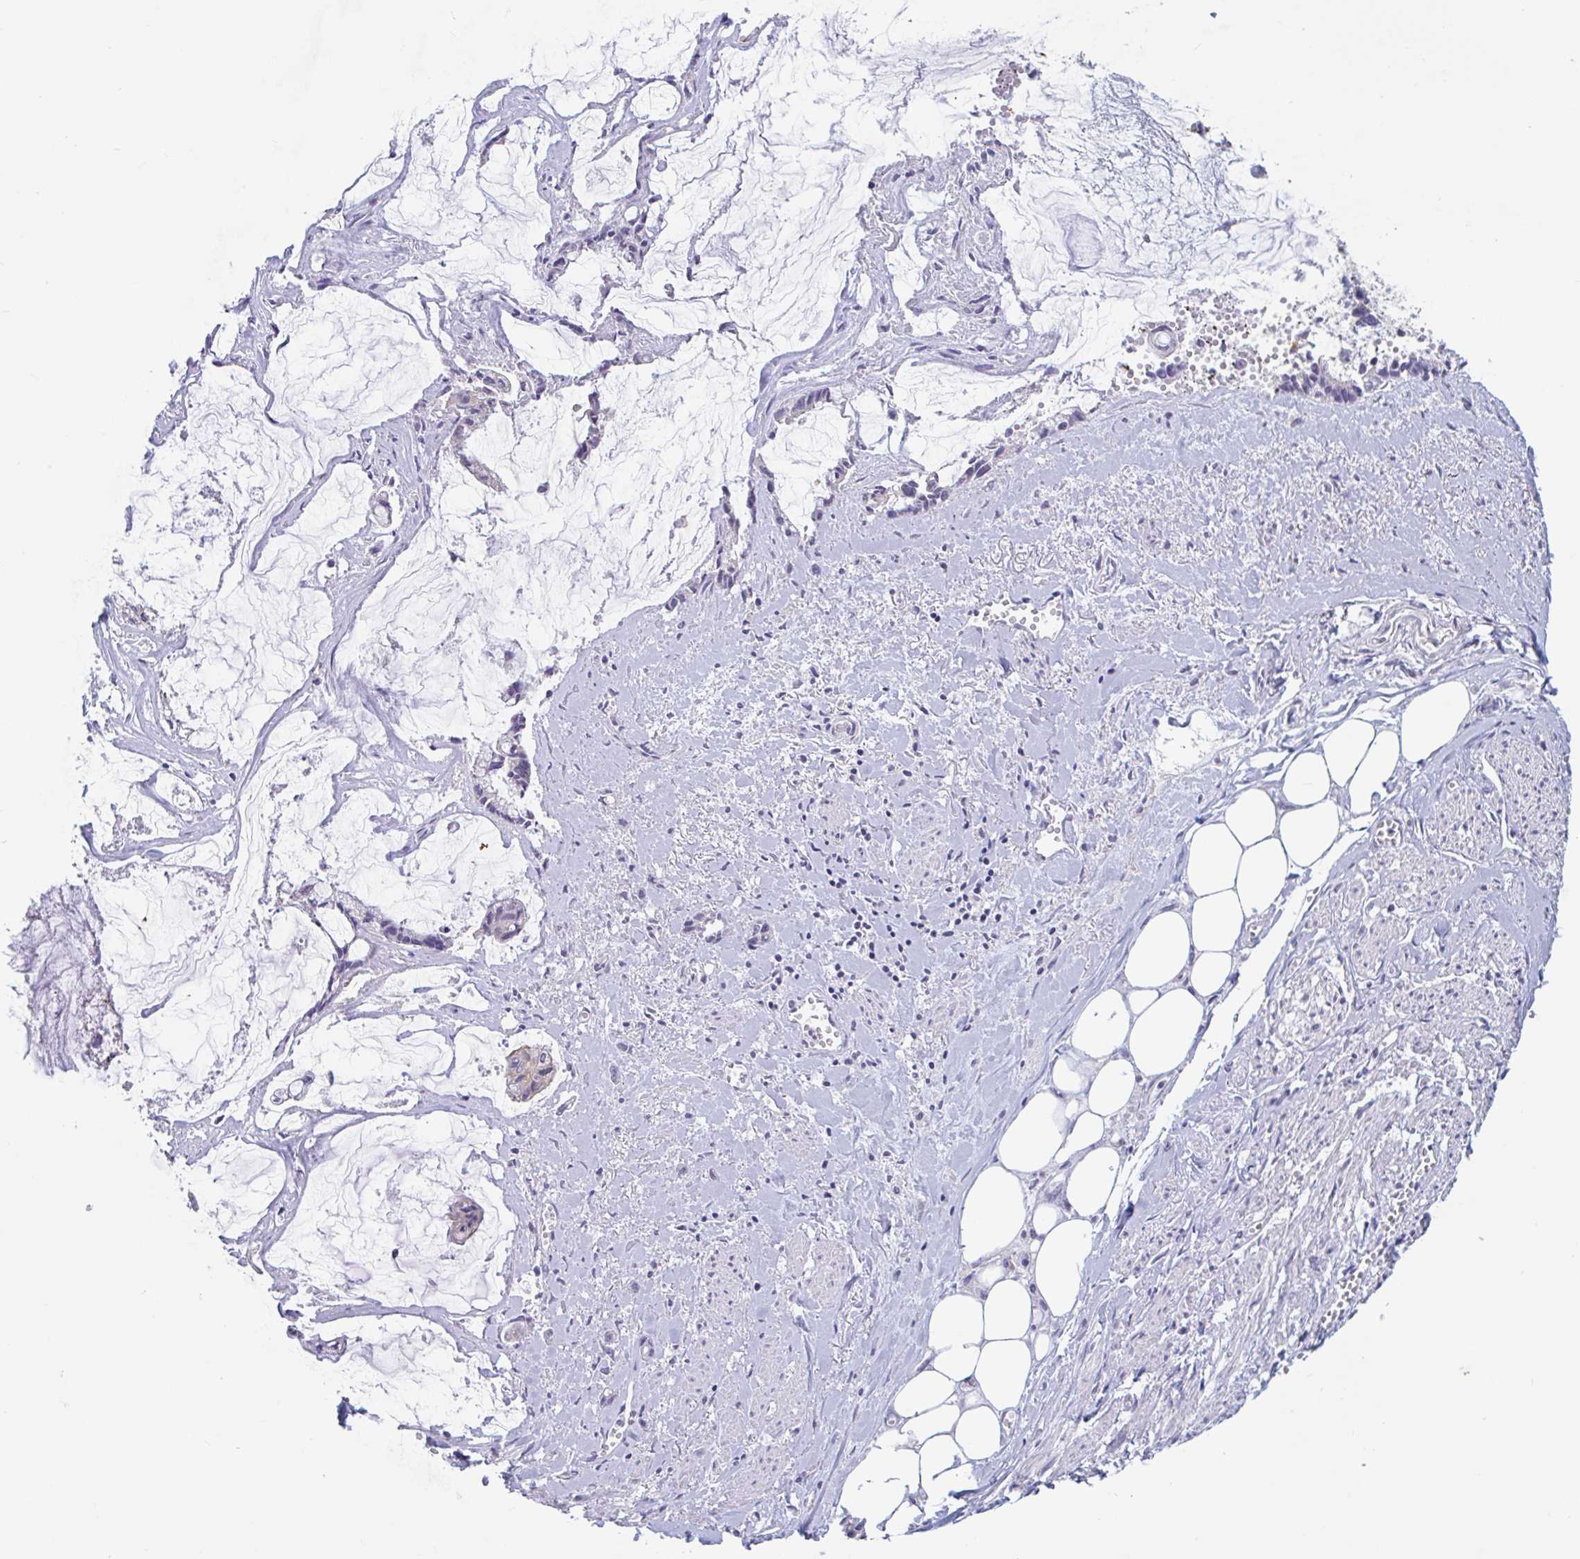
{"staining": {"intensity": "negative", "quantity": "none", "location": "none"}, "tissue": "ovarian cancer", "cell_type": "Tumor cells", "image_type": "cancer", "snomed": [{"axis": "morphology", "description": "Cystadenocarcinoma, mucinous, NOS"}, {"axis": "topography", "description": "Ovary"}], "caption": "Histopathology image shows no significant protein positivity in tumor cells of ovarian cancer (mucinous cystadenocarcinoma).", "gene": "UNKL", "patient": {"sex": "female", "age": 90}}